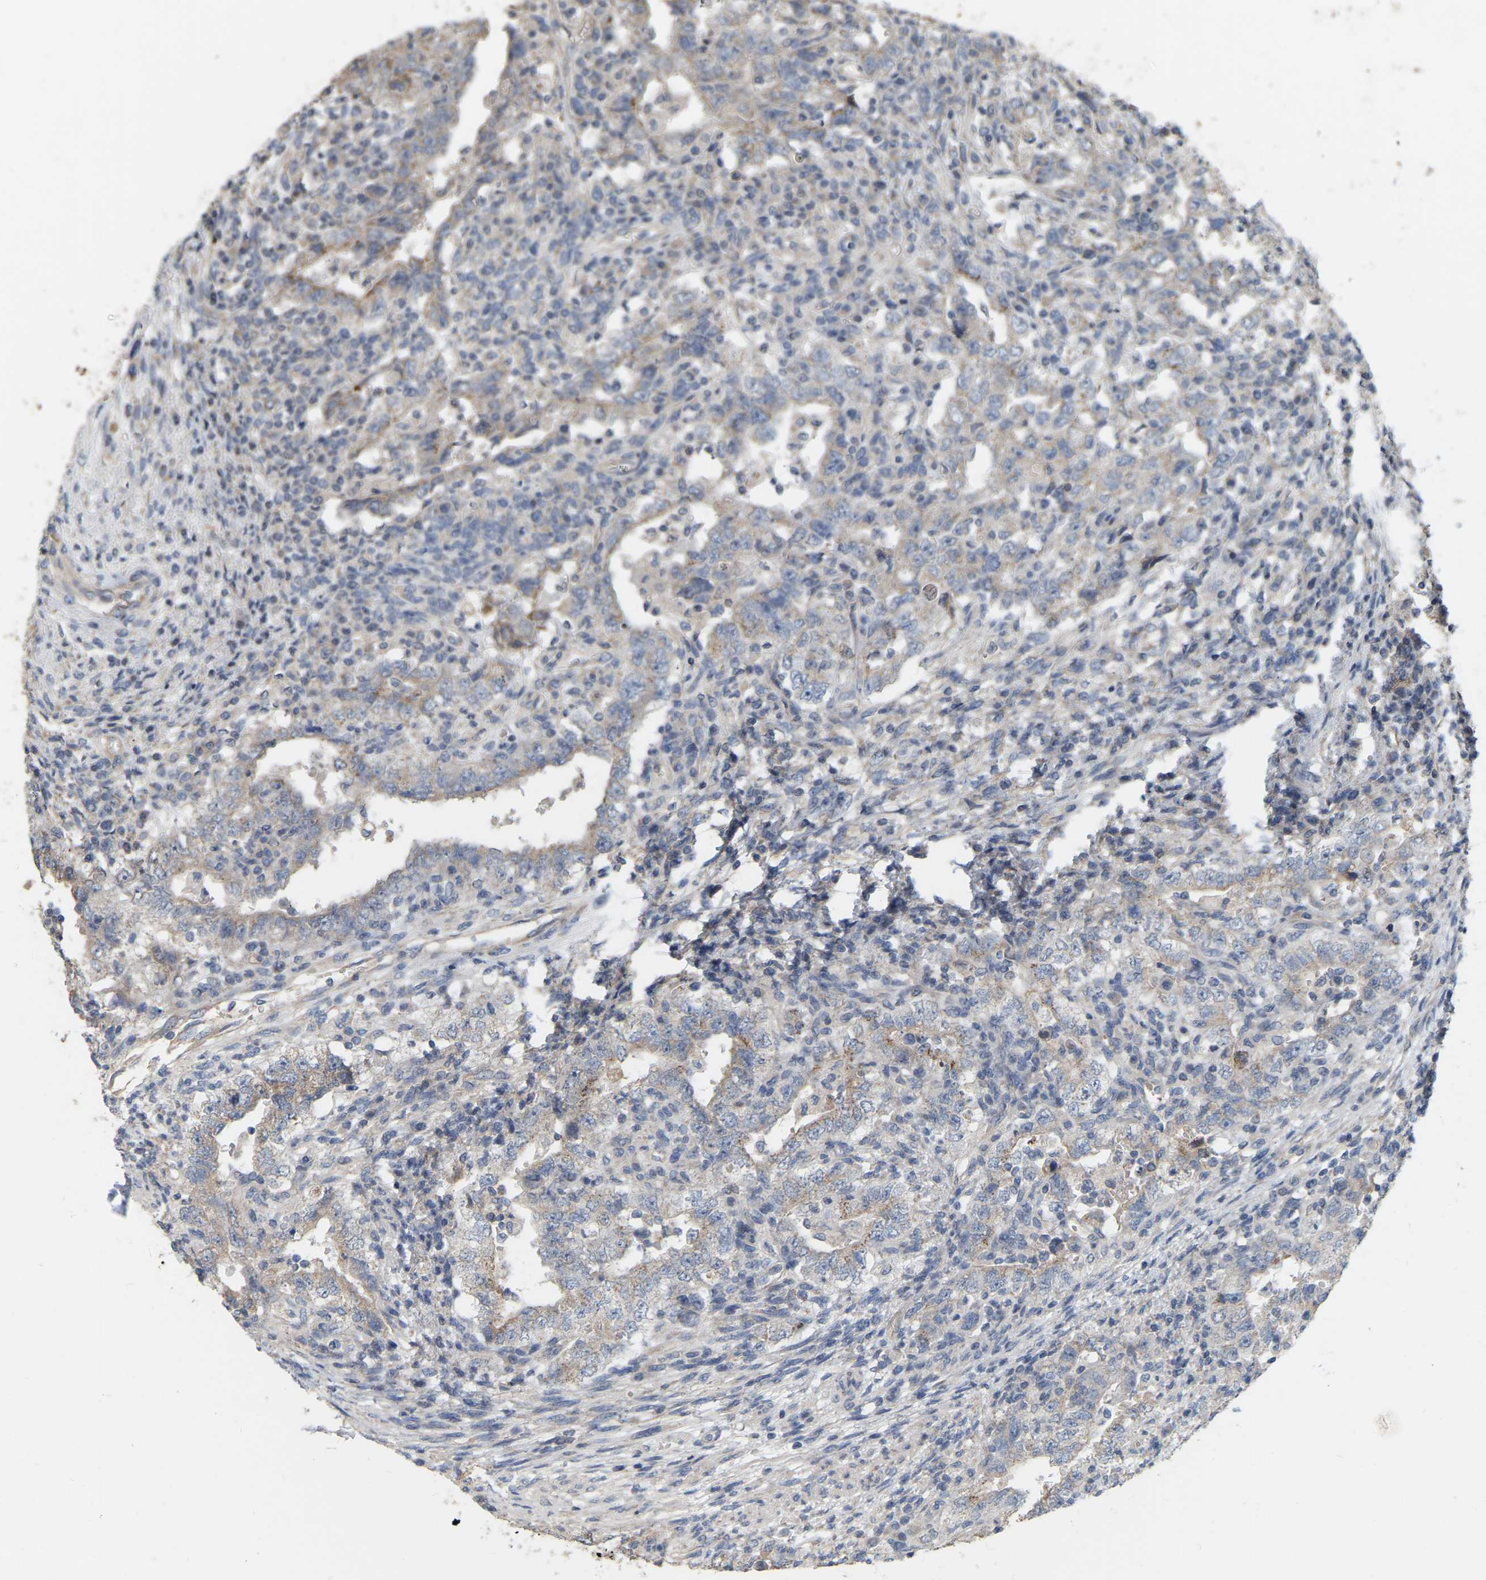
{"staining": {"intensity": "moderate", "quantity": "<25%", "location": "cytoplasmic/membranous"}, "tissue": "testis cancer", "cell_type": "Tumor cells", "image_type": "cancer", "snomed": [{"axis": "morphology", "description": "Carcinoma, Embryonal, NOS"}, {"axis": "topography", "description": "Testis"}], "caption": "This is an image of IHC staining of testis embryonal carcinoma, which shows moderate staining in the cytoplasmic/membranous of tumor cells.", "gene": "SSH1", "patient": {"sex": "male", "age": 26}}